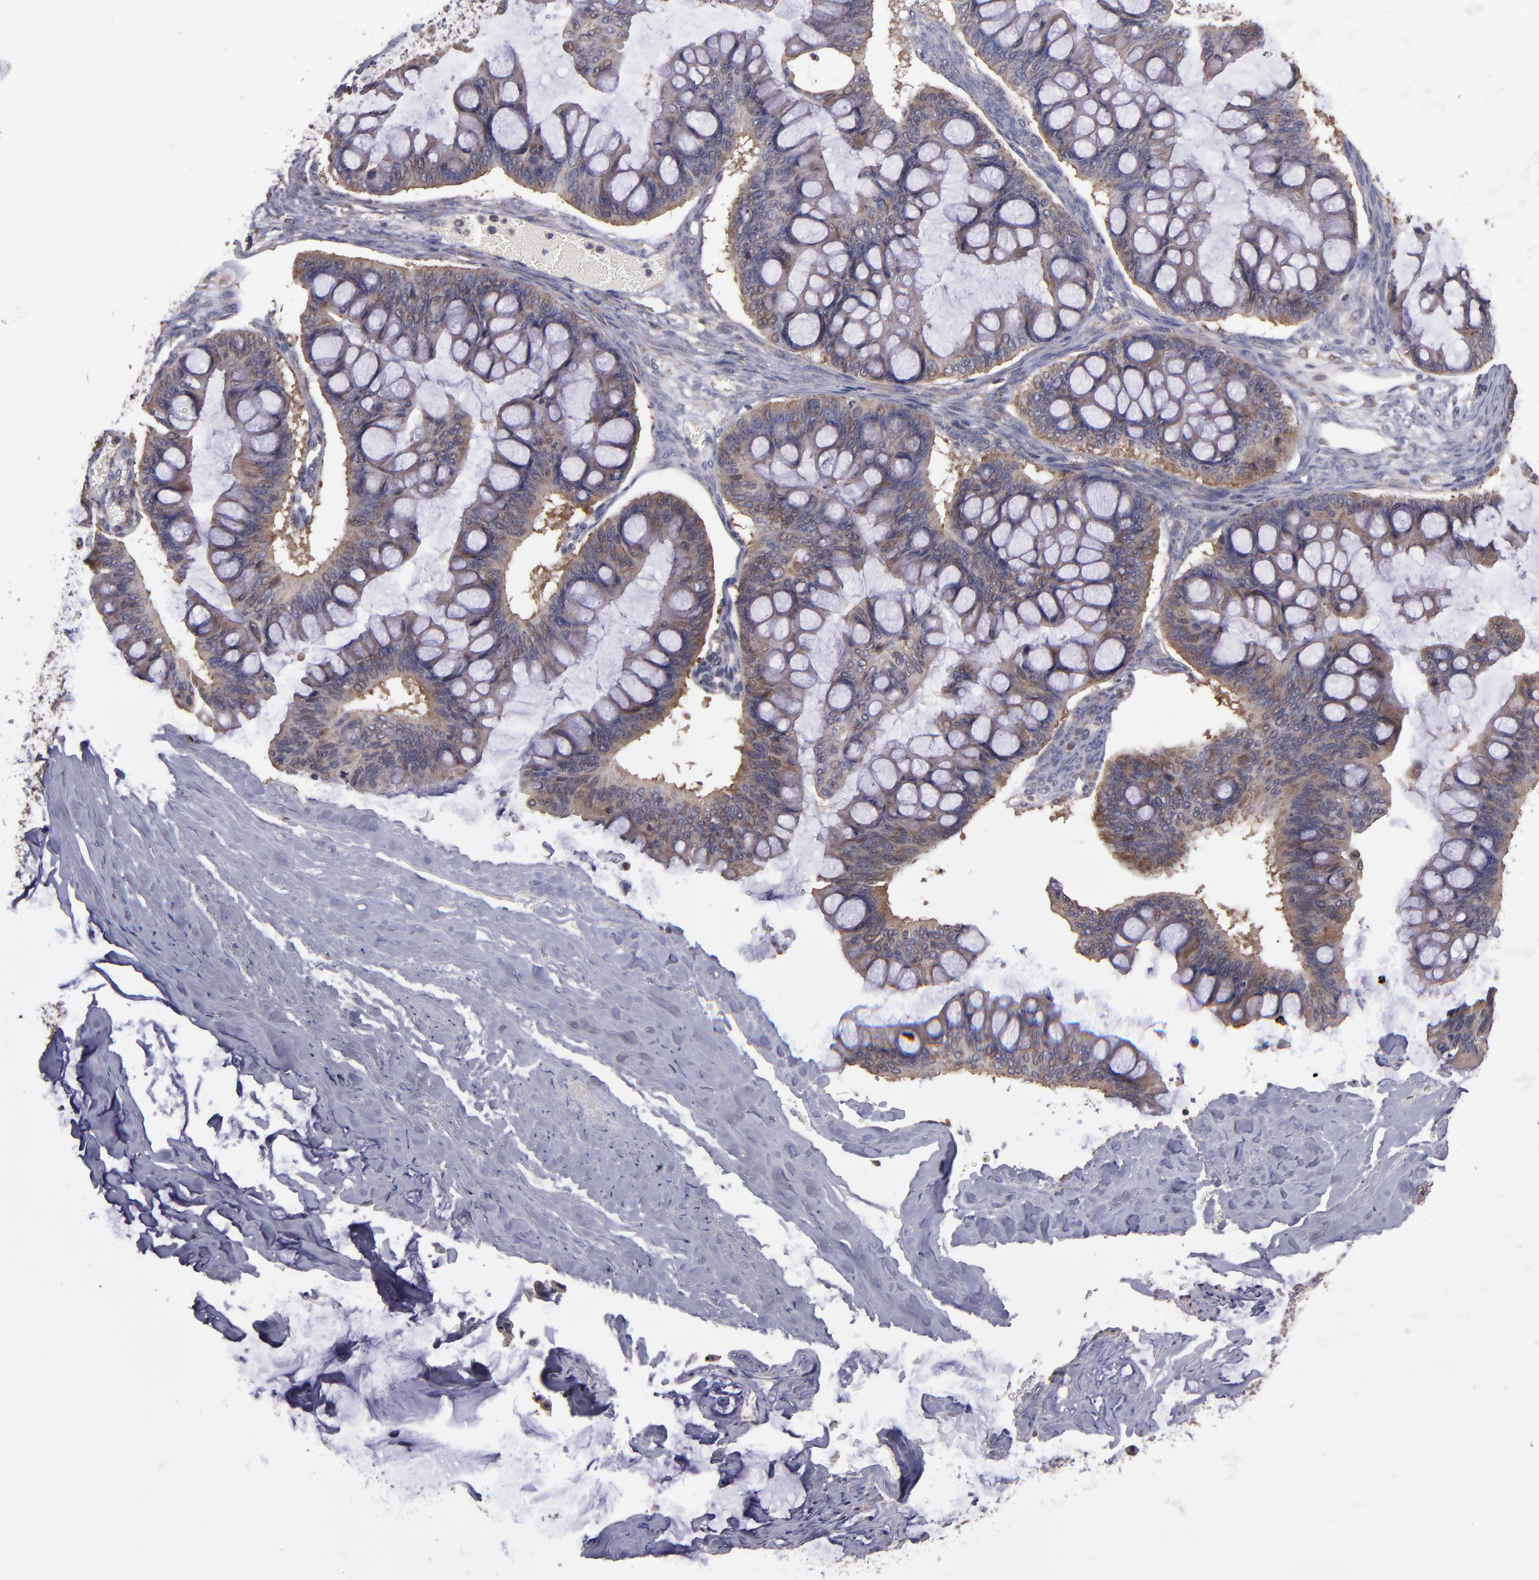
{"staining": {"intensity": "moderate", "quantity": "25%-75%", "location": "cytoplasmic/membranous"}, "tissue": "ovarian cancer", "cell_type": "Tumor cells", "image_type": "cancer", "snomed": [{"axis": "morphology", "description": "Cystadenocarcinoma, mucinous, NOS"}, {"axis": "topography", "description": "Ovary"}], "caption": "Protein staining of ovarian mucinous cystadenocarcinoma tissue reveals moderate cytoplasmic/membranous staining in about 25%-75% of tumor cells.", "gene": "NF2", "patient": {"sex": "female", "age": 73}}